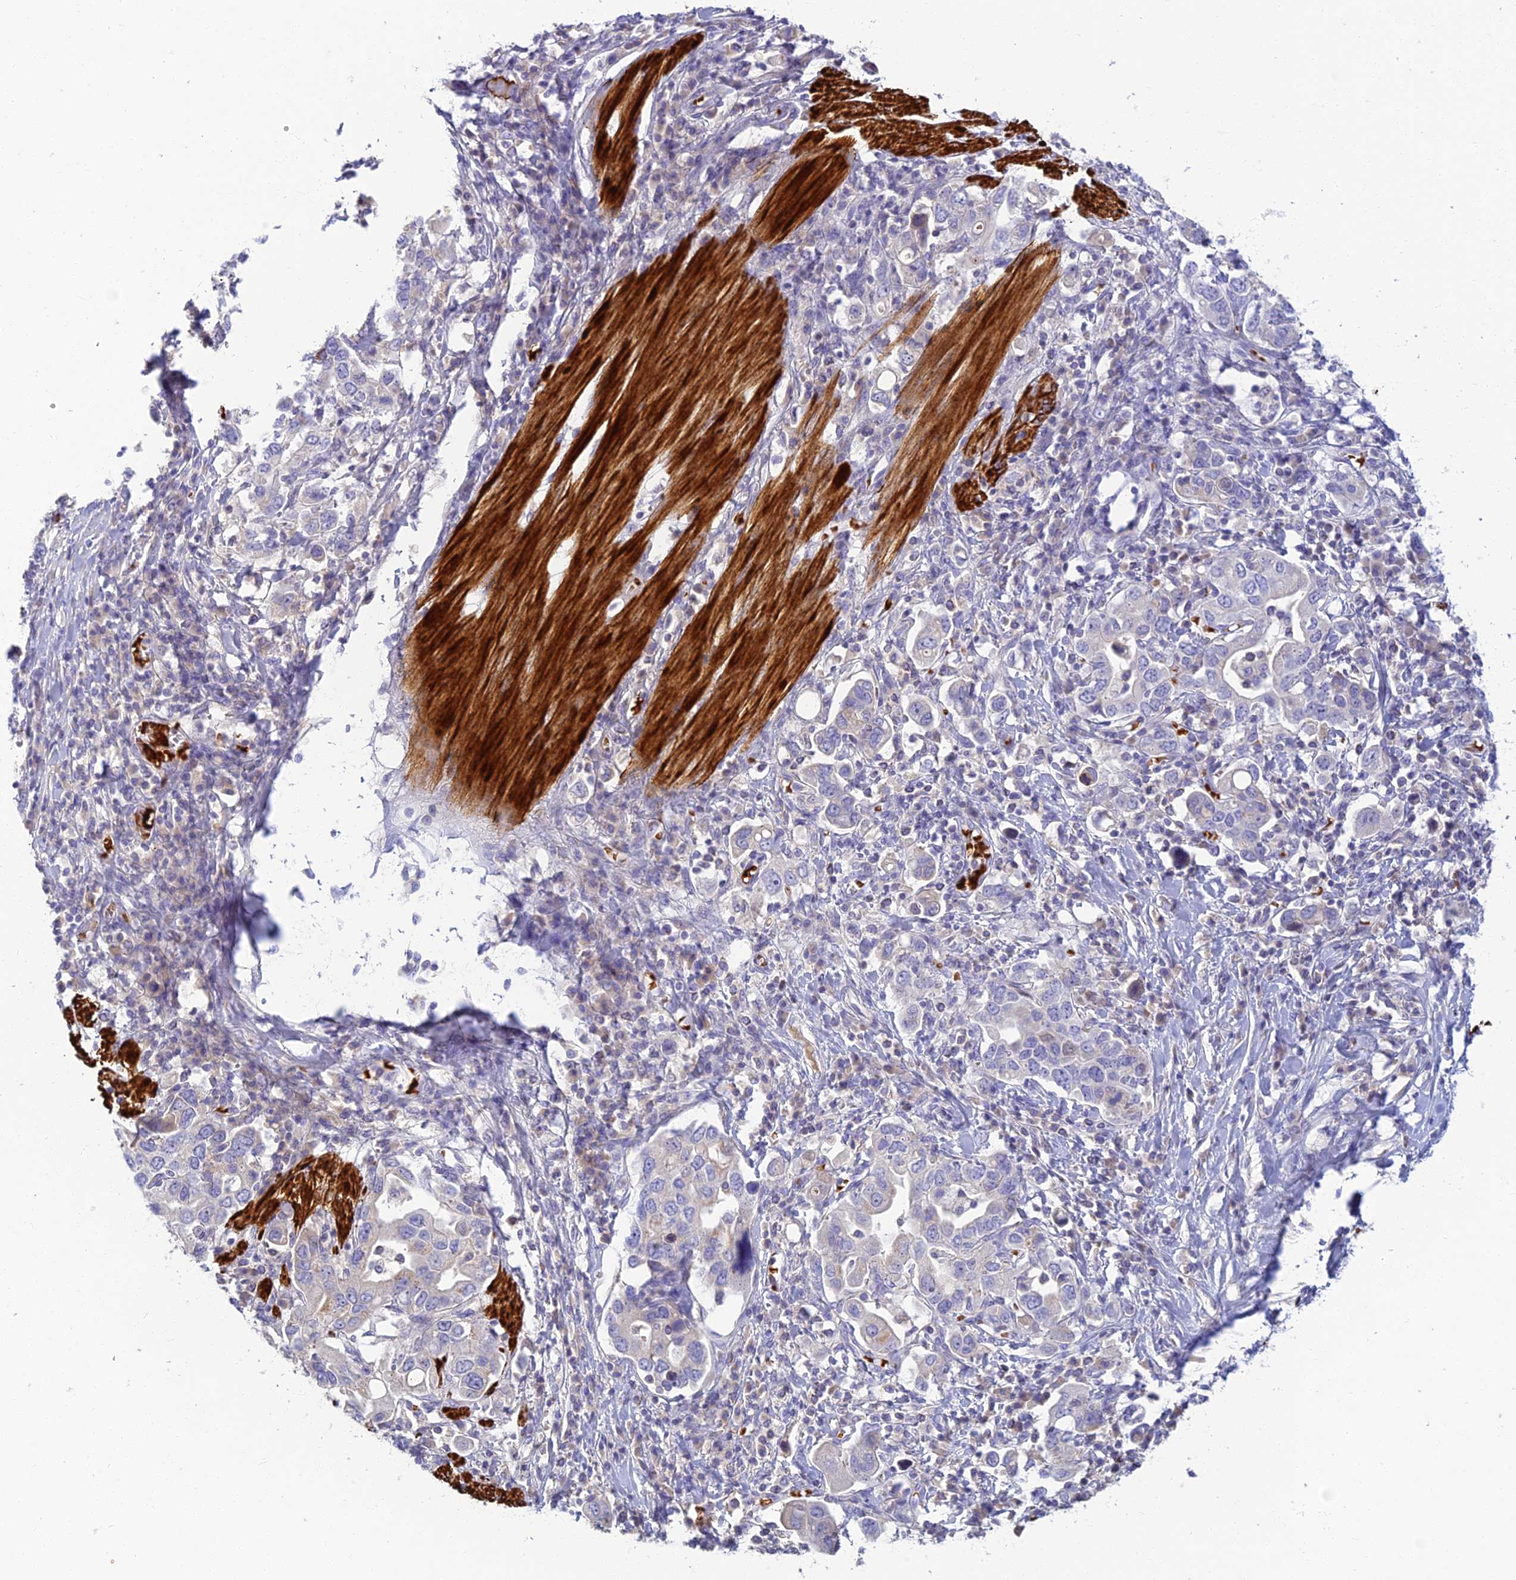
{"staining": {"intensity": "negative", "quantity": "none", "location": "none"}, "tissue": "stomach cancer", "cell_type": "Tumor cells", "image_type": "cancer", "snomed": [{"axis": "morphology", "description": "Adenocarcinoma, NOS"}, {"axis": "topography", "description": "Stomach, upper"}], "caption": "IHC image of human adenocarcinoma (stomach) stained for a protein (brown), which demonstrates no expression in tumor cells.", "gene": "CLIP4", "patient": {"sex": "male", "age": 62}}